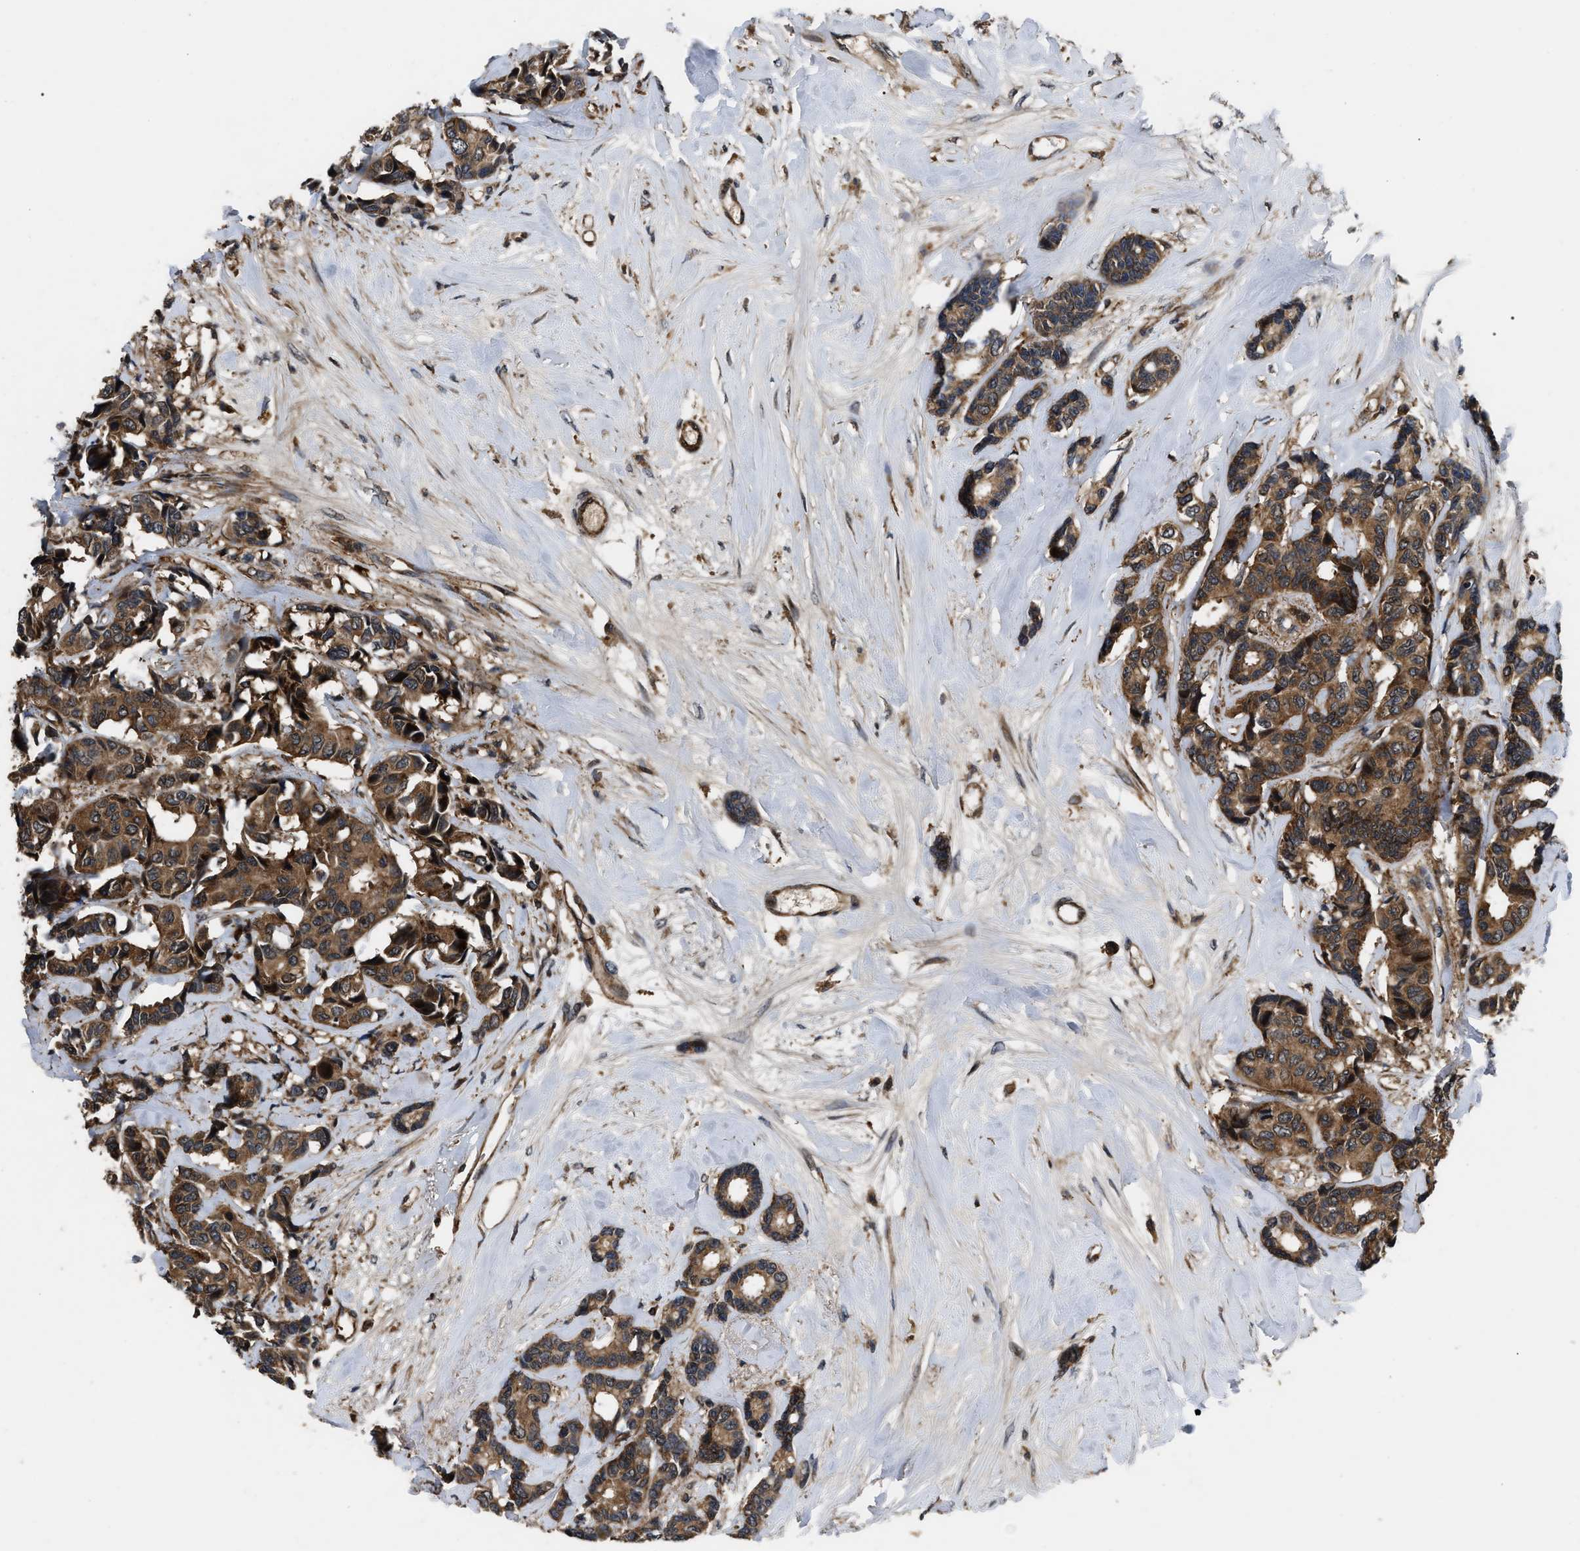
{"staining": {"intensity": "moderate", "quantity": ">75%", "location": "cytoplasmic/membranous"}, "tissue": "breast cancer", "cell_type": "Tumor cells", "image_type": "cancer", "snomed": [{"axis": "morphology", "description": "Duct carcinoma"}, {"axis": "topography", "description": "Breast"}], "caption": "Moderate cytoplasmic/membranous staining for a protein is present in about >75% of tumor cells of breast cancer using IHC.", "gene": "PPWD1", "patient": {"sex": "female", "age": 87}}